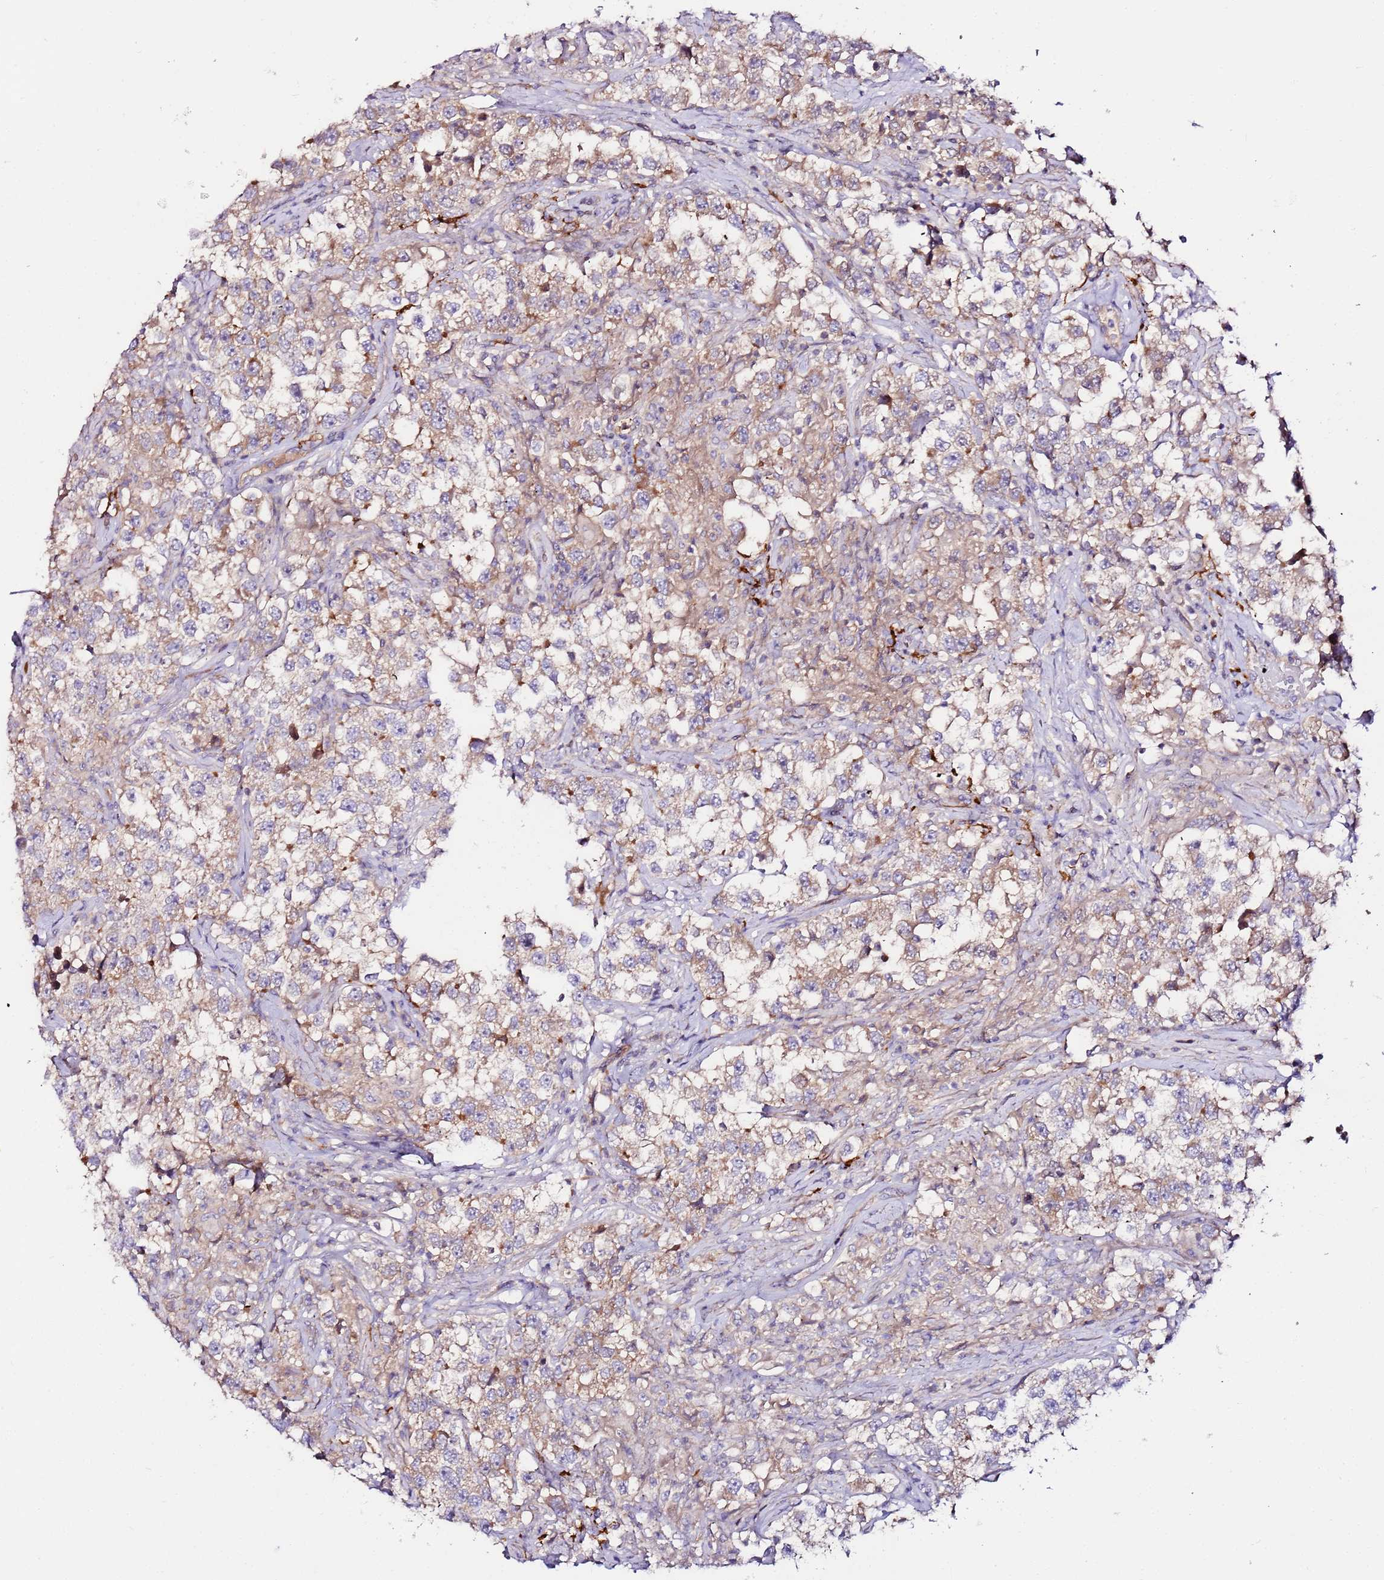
{"staining": {"intensity": "weak", "quantity": "25%-75%", "location": "cytoplasmic/membranous"}, "tissue": "testis cancer", "cell_type": "Tumor cells", "image_type": "cancer", "snomed": [{"axis": "morphology", "description": "Seminoma, NOS"}, {"axis": "topography", "description": "Testis"}], "caption": "DAB (3,3'-diaminobenzidine) immunohistochemical staining of testis seminoma demonstrates weak cytoplasmic/membranous protein expression in approximately 25%-75% of tumor cells.", "gene": "FLVCR1", "patient": {"sex": "male", "age": 46}}